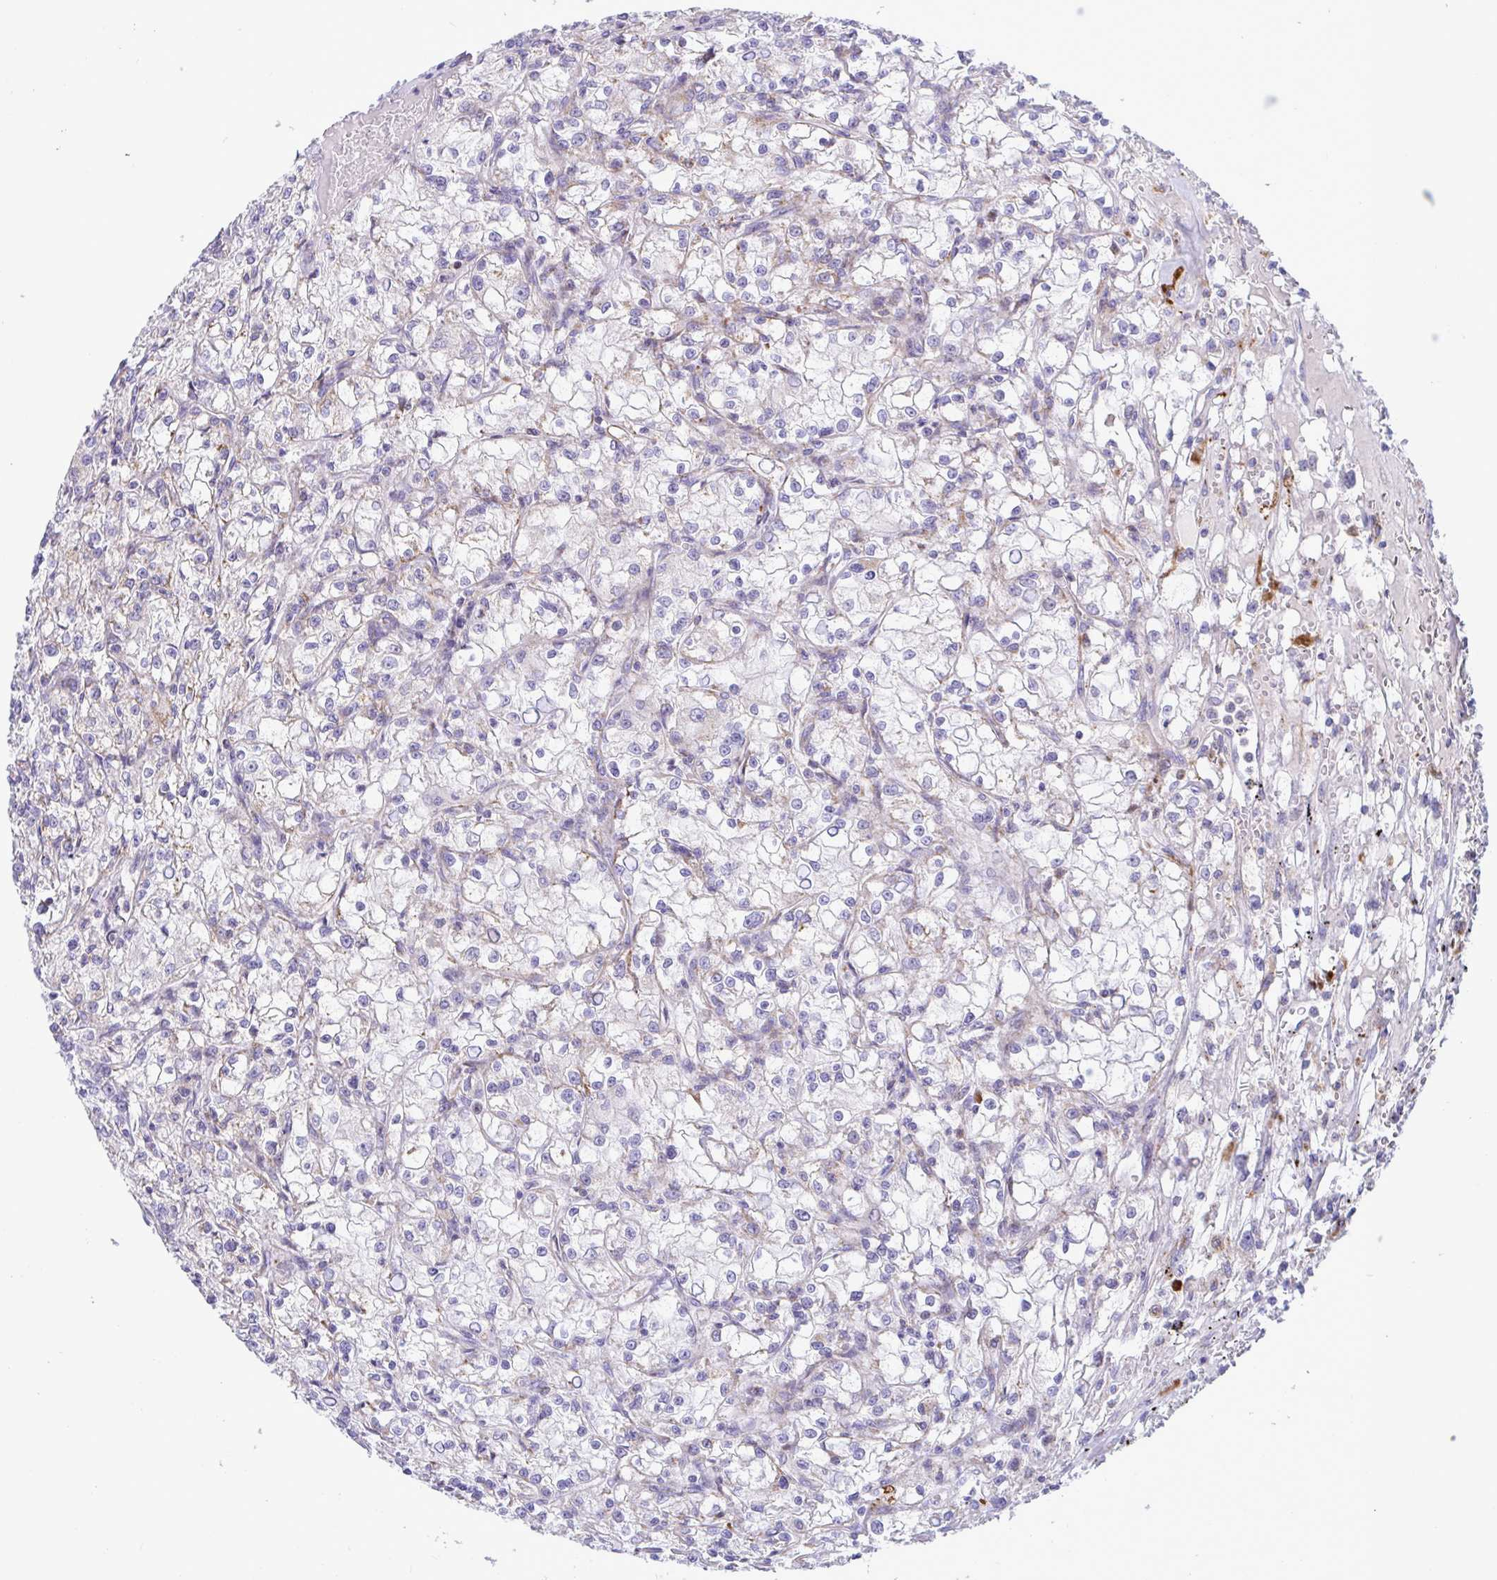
{"staining": {"intensity": "negative", "quantity": "none", "location": "none"}, "tissue": "renal cancer", "cell_type": "Tumor cells", "image_type": "cancer", "snomed": [{"axis": "morphology", "description": "Adenocarcinoma, NOS"}, {"axis": "topography", "description": "Kidney"}], "caption": "Immunohistochemistry micrograph of neoplastic tissue: human adenocarcinoma (renal) stained with DAB (3,3'-diaminobenzidine) demonstrates no significant protein positivity in tumor cells. The staining is performed using DAB (3,3'-diaminobenzidine) brown chromogen with nuclei counter-stained in using hematoxylin.", "gene": "DTX3", "patient": {"sex": "female", "age": 59}}